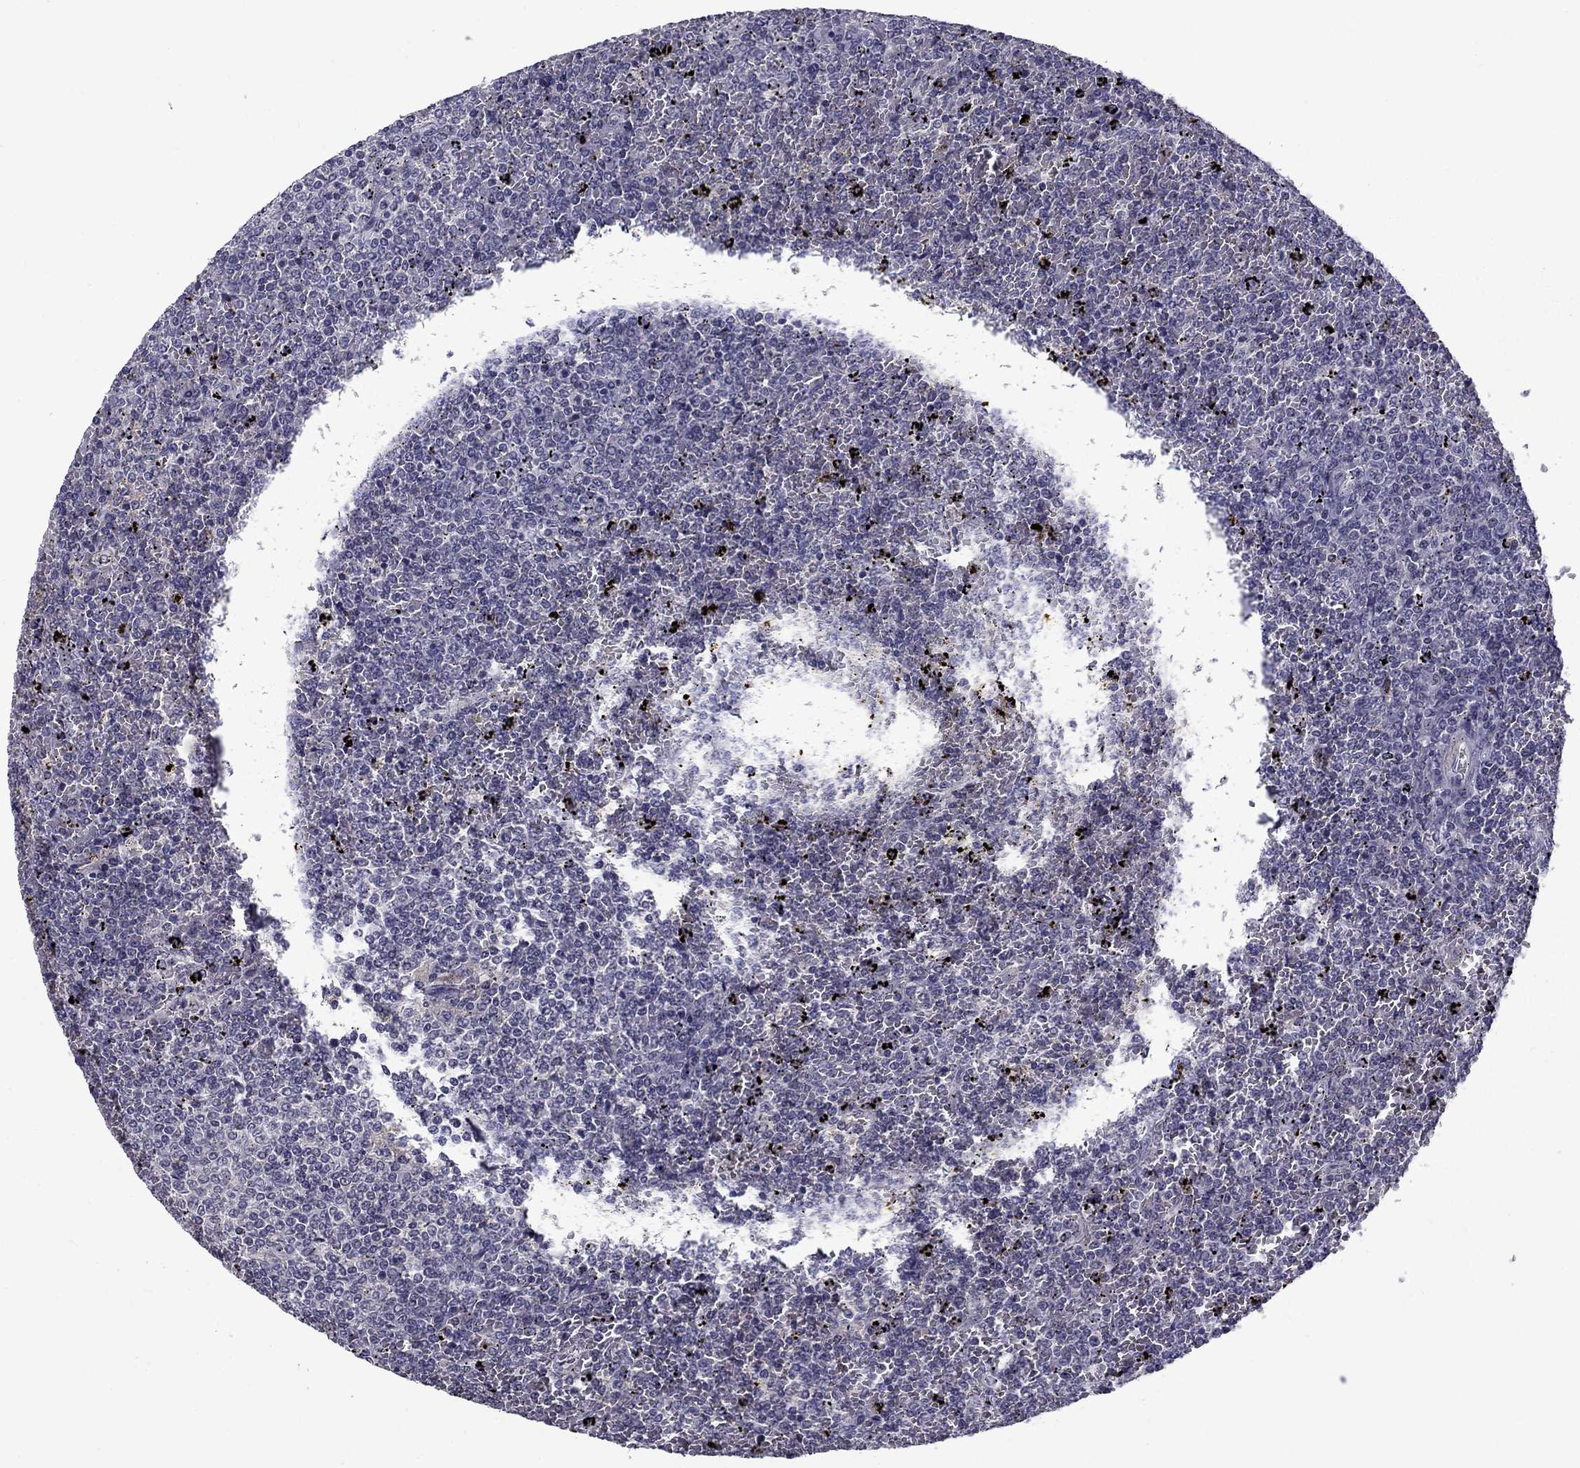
{"staining": {"intensity": "negative", "quantity": "none", "location": "none"}, "tissue": "lymphoma", "cell_type": "Tumor cells", "image_type": "cancer", "snomed": [{"axis": "morphology", "description": "Malignant lymphoma, non-Hodgkin's type, Low grade"}, {"axis": "topography", "description": "Spleen"}], "caption": "Immunohistochemical staining of lymphoma reveals no significant expression in tumor cells. Nuclei are stained in blue.", "gene": "SNTA1", "patient": {"sex": "female", "age": 77}}